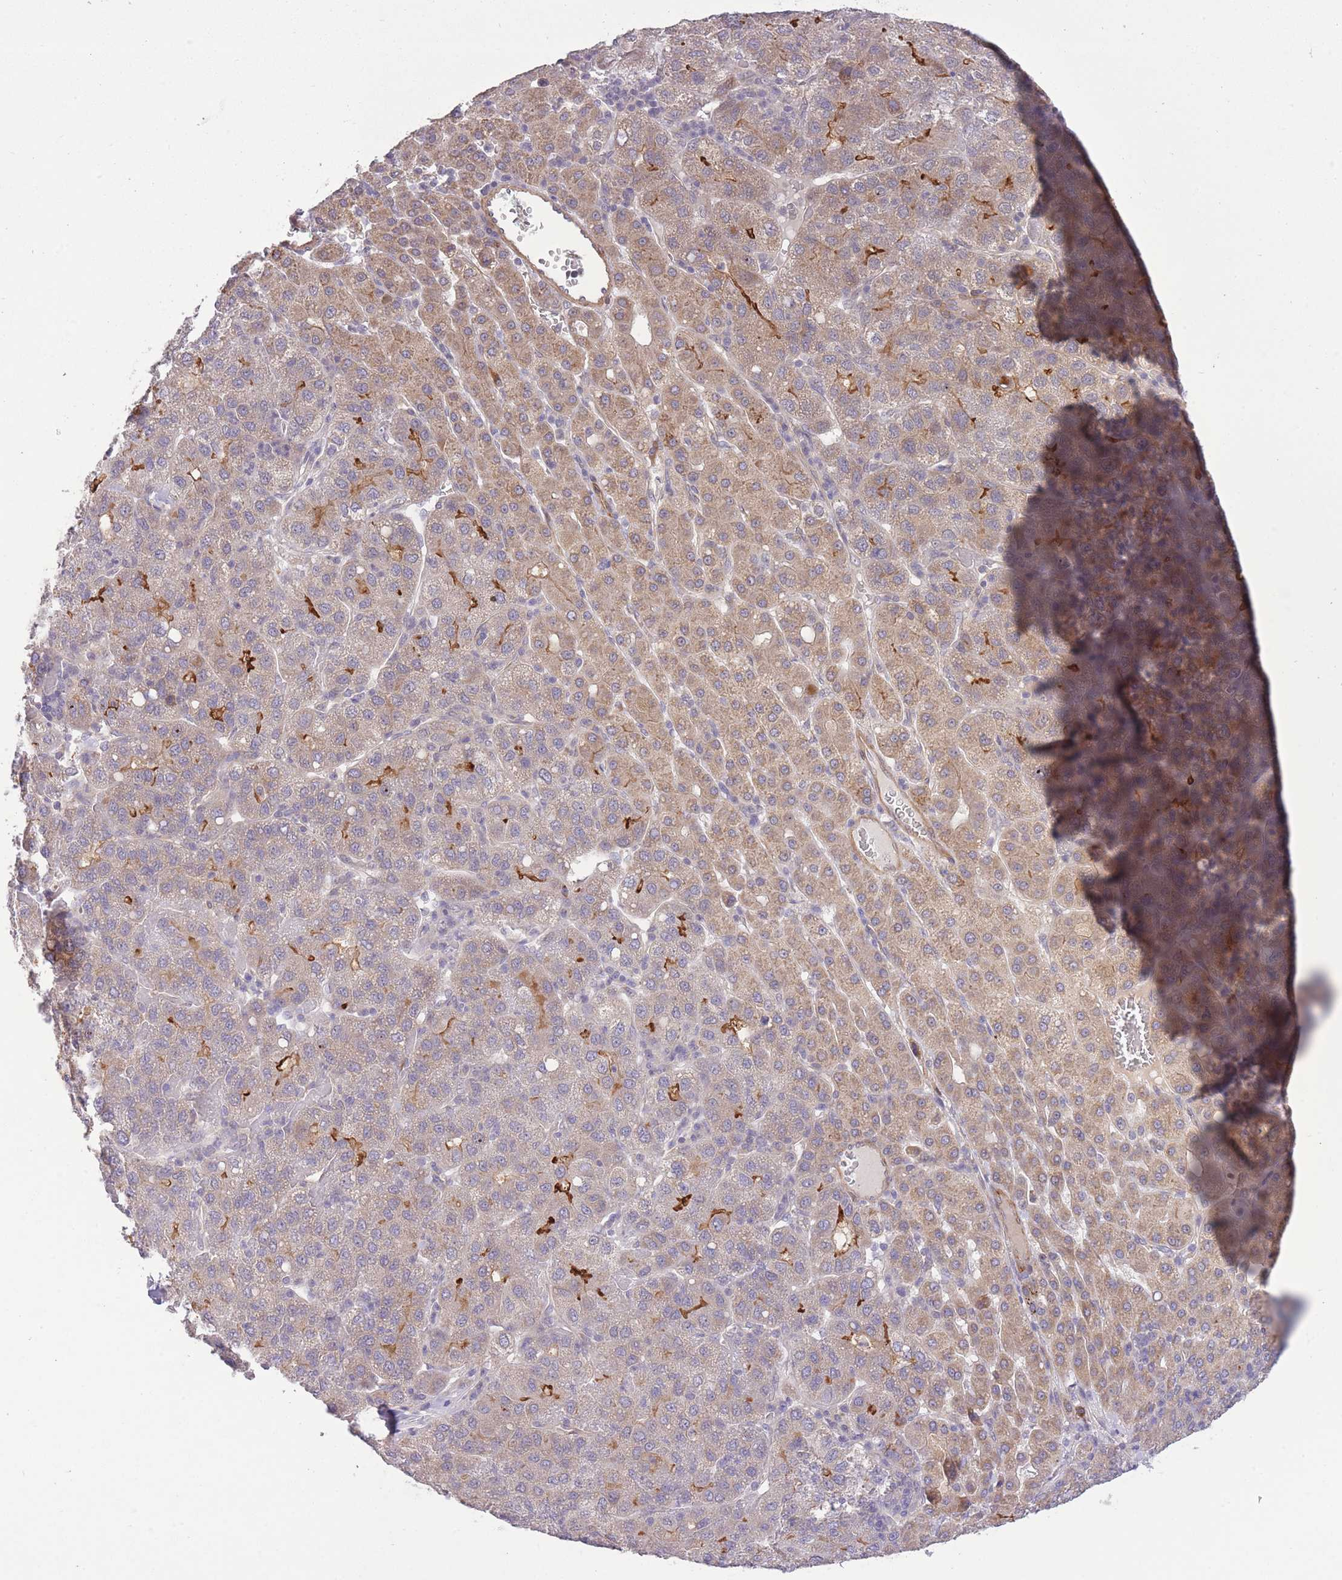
{"staining": {"intensity": "weak", "quantity": "25%-75%", "location": "cytoplasmic/membranous"}, "tissue": "liver cancer", "cell_type": "Tumor cells", "image_type": "cancer", "snomed": [{"axis": "morphology", "description": "Carcinoma, Hepatocellular, NOS"}, {"axis": "topography", "description": "Liver"}], "caption": "About 25%-75% of tumor cells in human hepatocellular carcinoma (liver) exhibit weak cytoplasmic/membranous protein staining as visualized by brown immunohistochemical staining.", "gene": "ELOA2", "patient": {"sex": "male", "age": 65}}